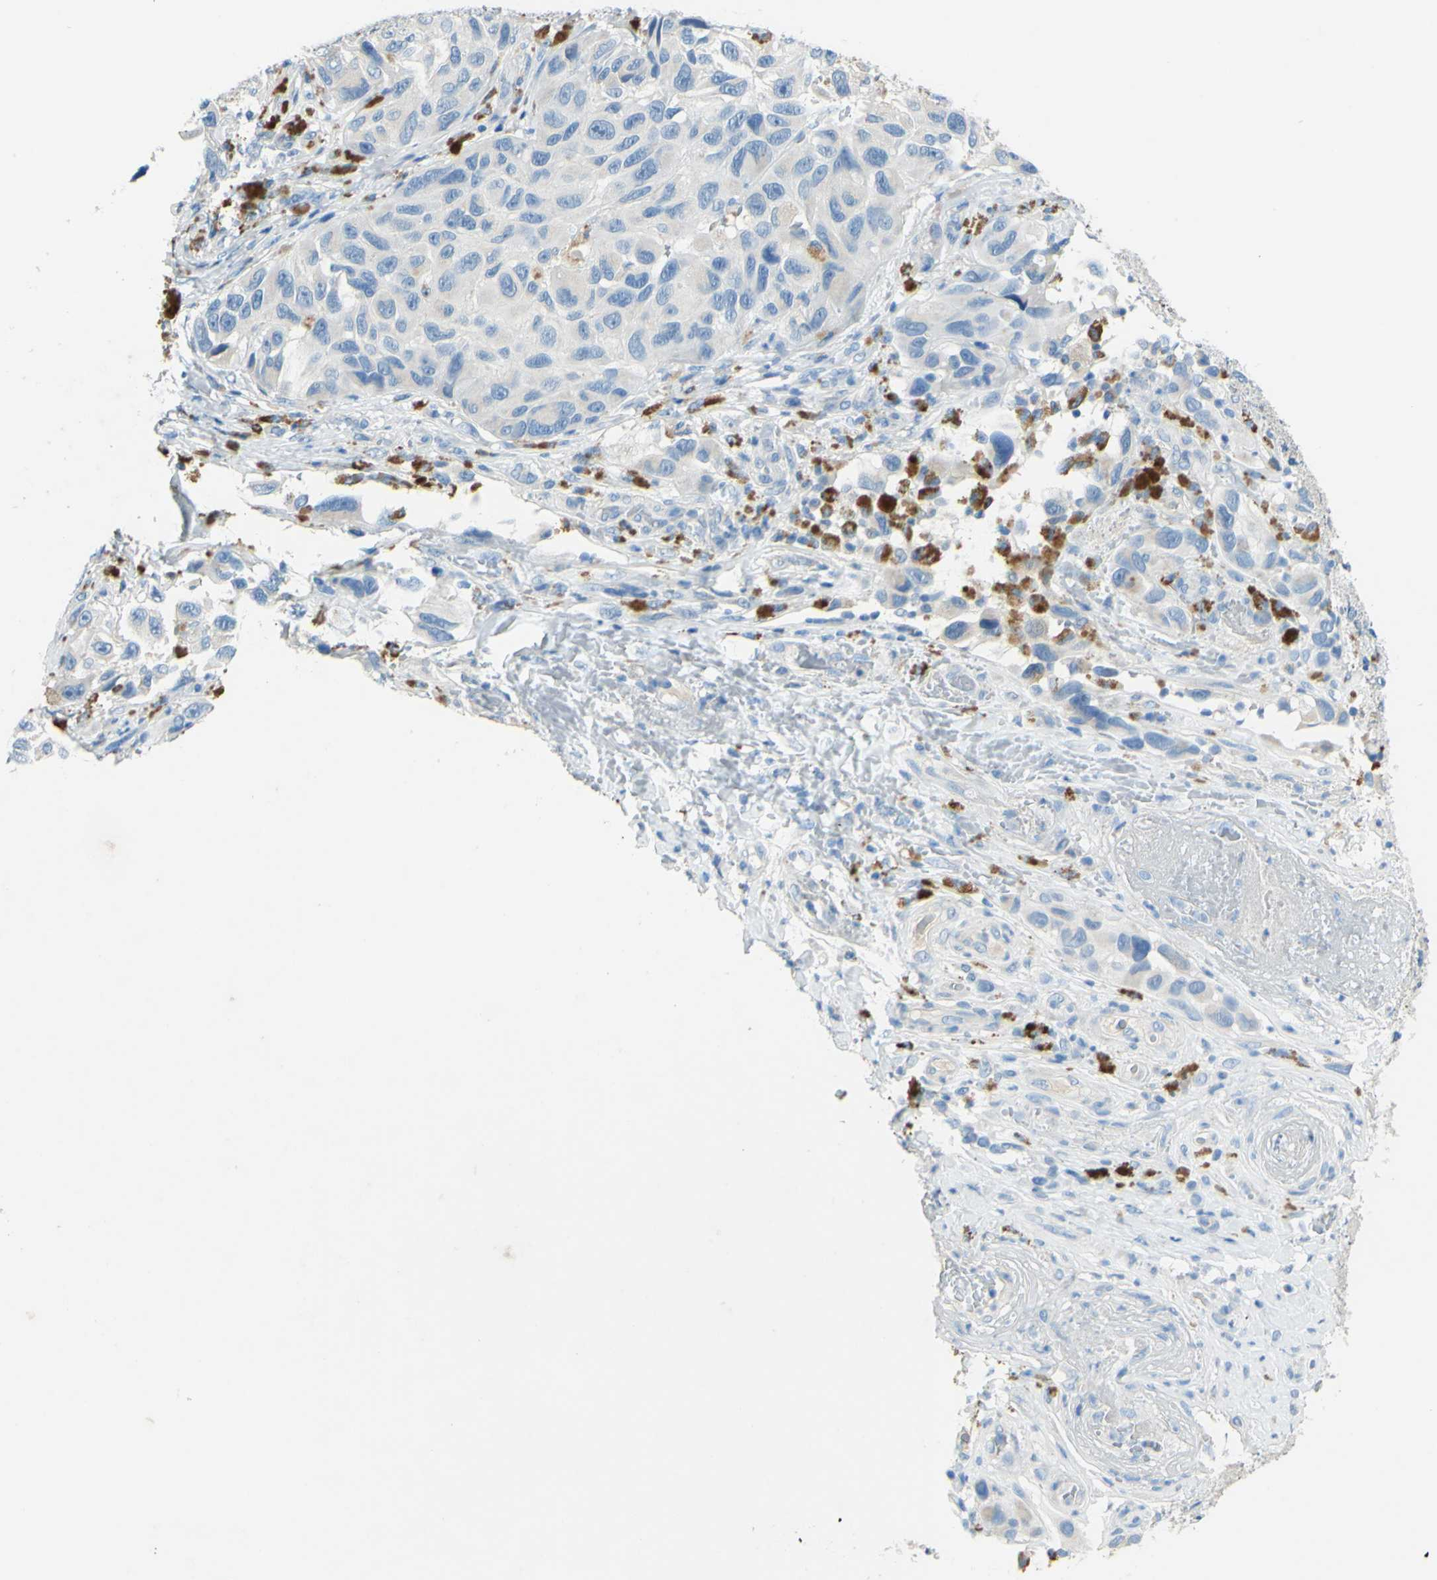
{"staining": {"intensity": "weak", "quantity": "<25%", "location": "cytoplasmic/membranous"}, "tissue": "melanoma", "cell_type": "Tumor cells", "image_type": "cancer", "snomed": [{"axis": "morphology", "description": "Malignant melanoma, NOS"}, {"axis": "topography", "description": "Skin"}], "caption": "Histopathology image shows no significant protein positivity in tumor cells of malignant melanoma.", "gene": "CDH10", "patient": {"sex": "female", "age": 73}}